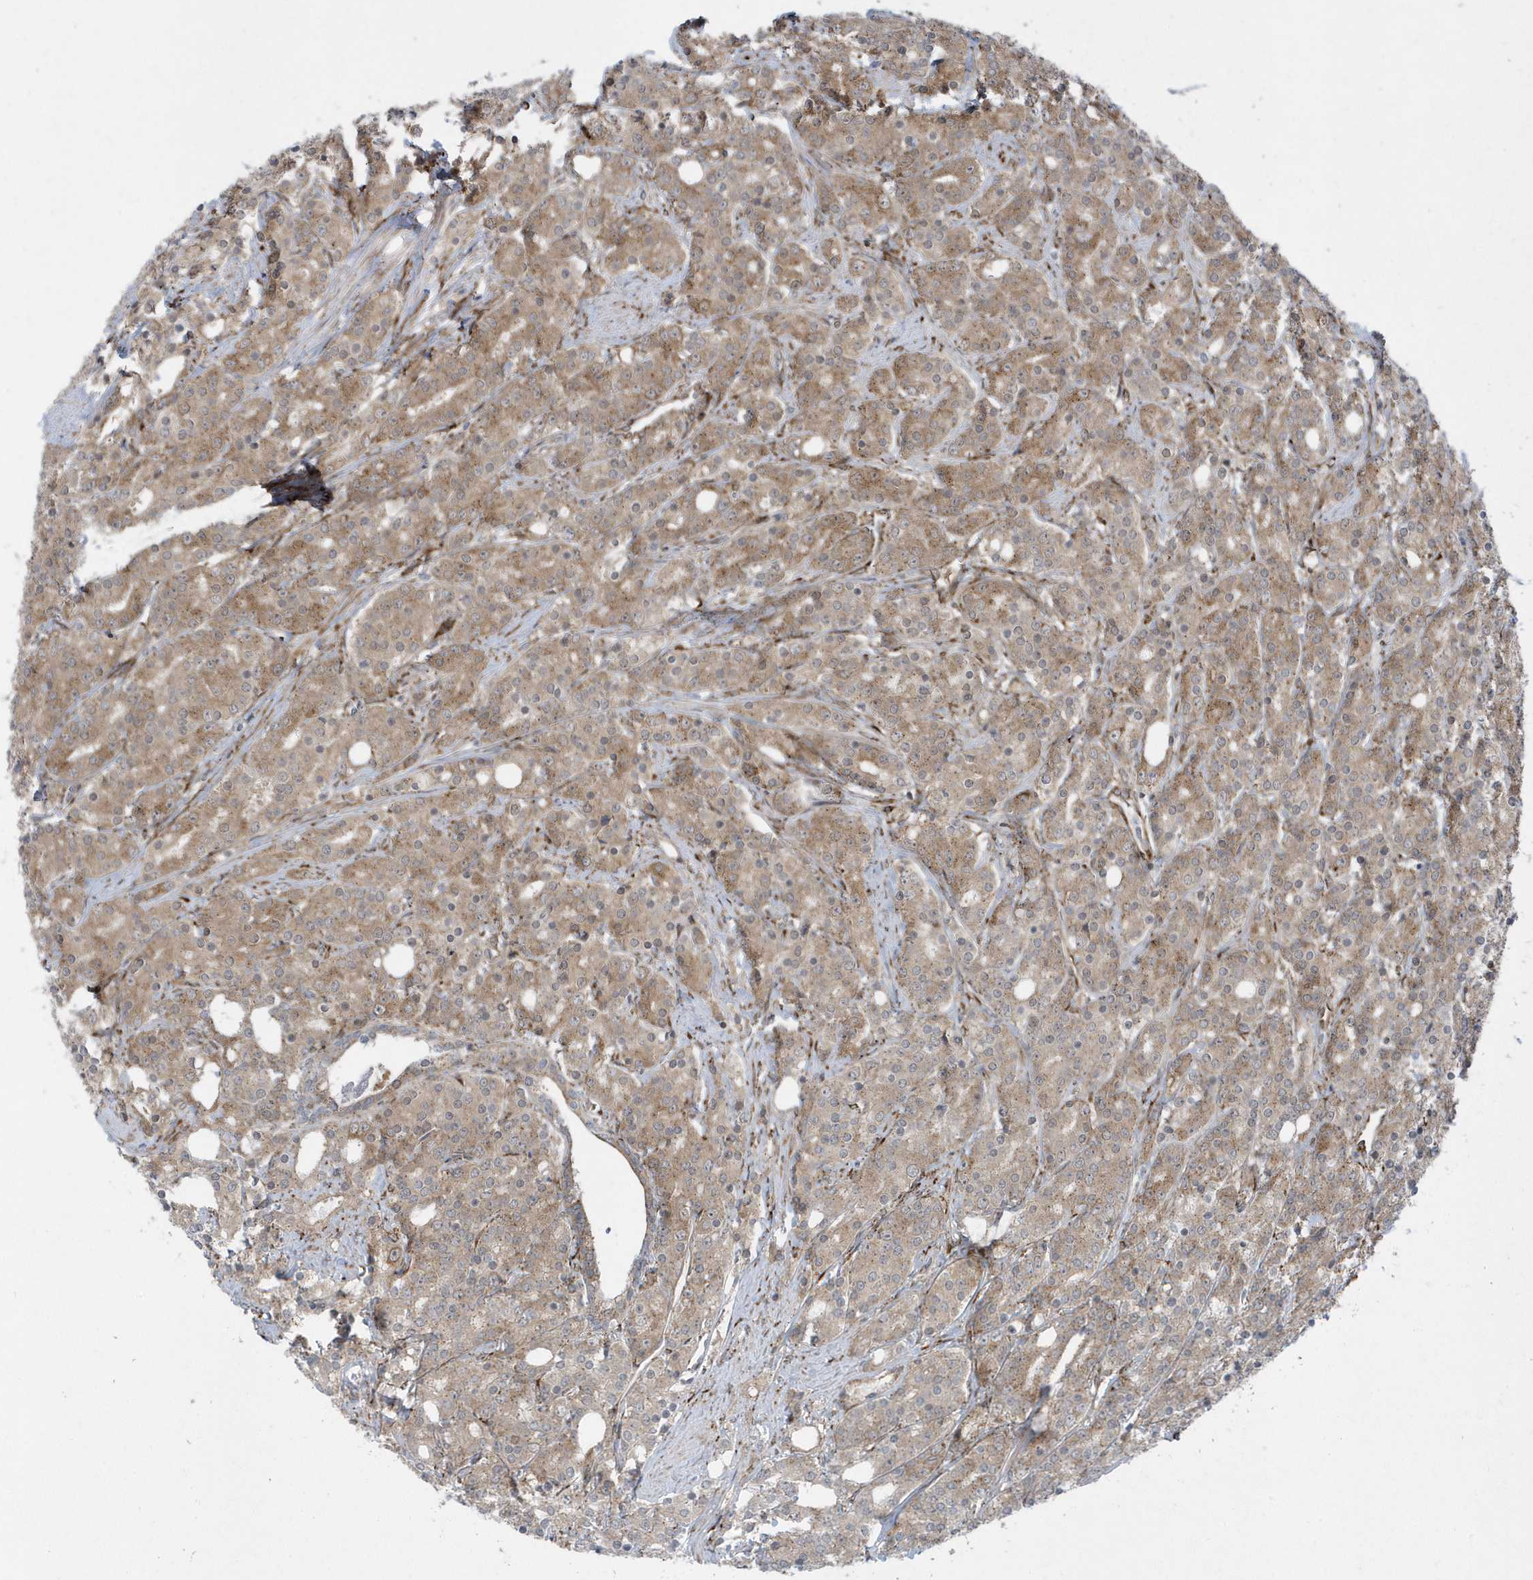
{"staining": {"intensity": "moderate", "quantity": ">75%", "location": "cytoplasmic/membranous"}, "tissue": "prostate cancer", "cell_type": "Tumor cells", "image_type": "cancer", "snomed": [{"axis": "morphology", "description": "Adenocarcinoma, High grade"}, {"axis": "topography", "description": "Prostate"}], "caption": "Approximately >75% of tumor cells in human prostate high-grade adenocarcinoma display moderate cytoplasmic/membranous protein expression as visualized by brown immunohistochemical staining.", "gene": "FAM98A", "patient": {"sex": "male", "age": 62}}